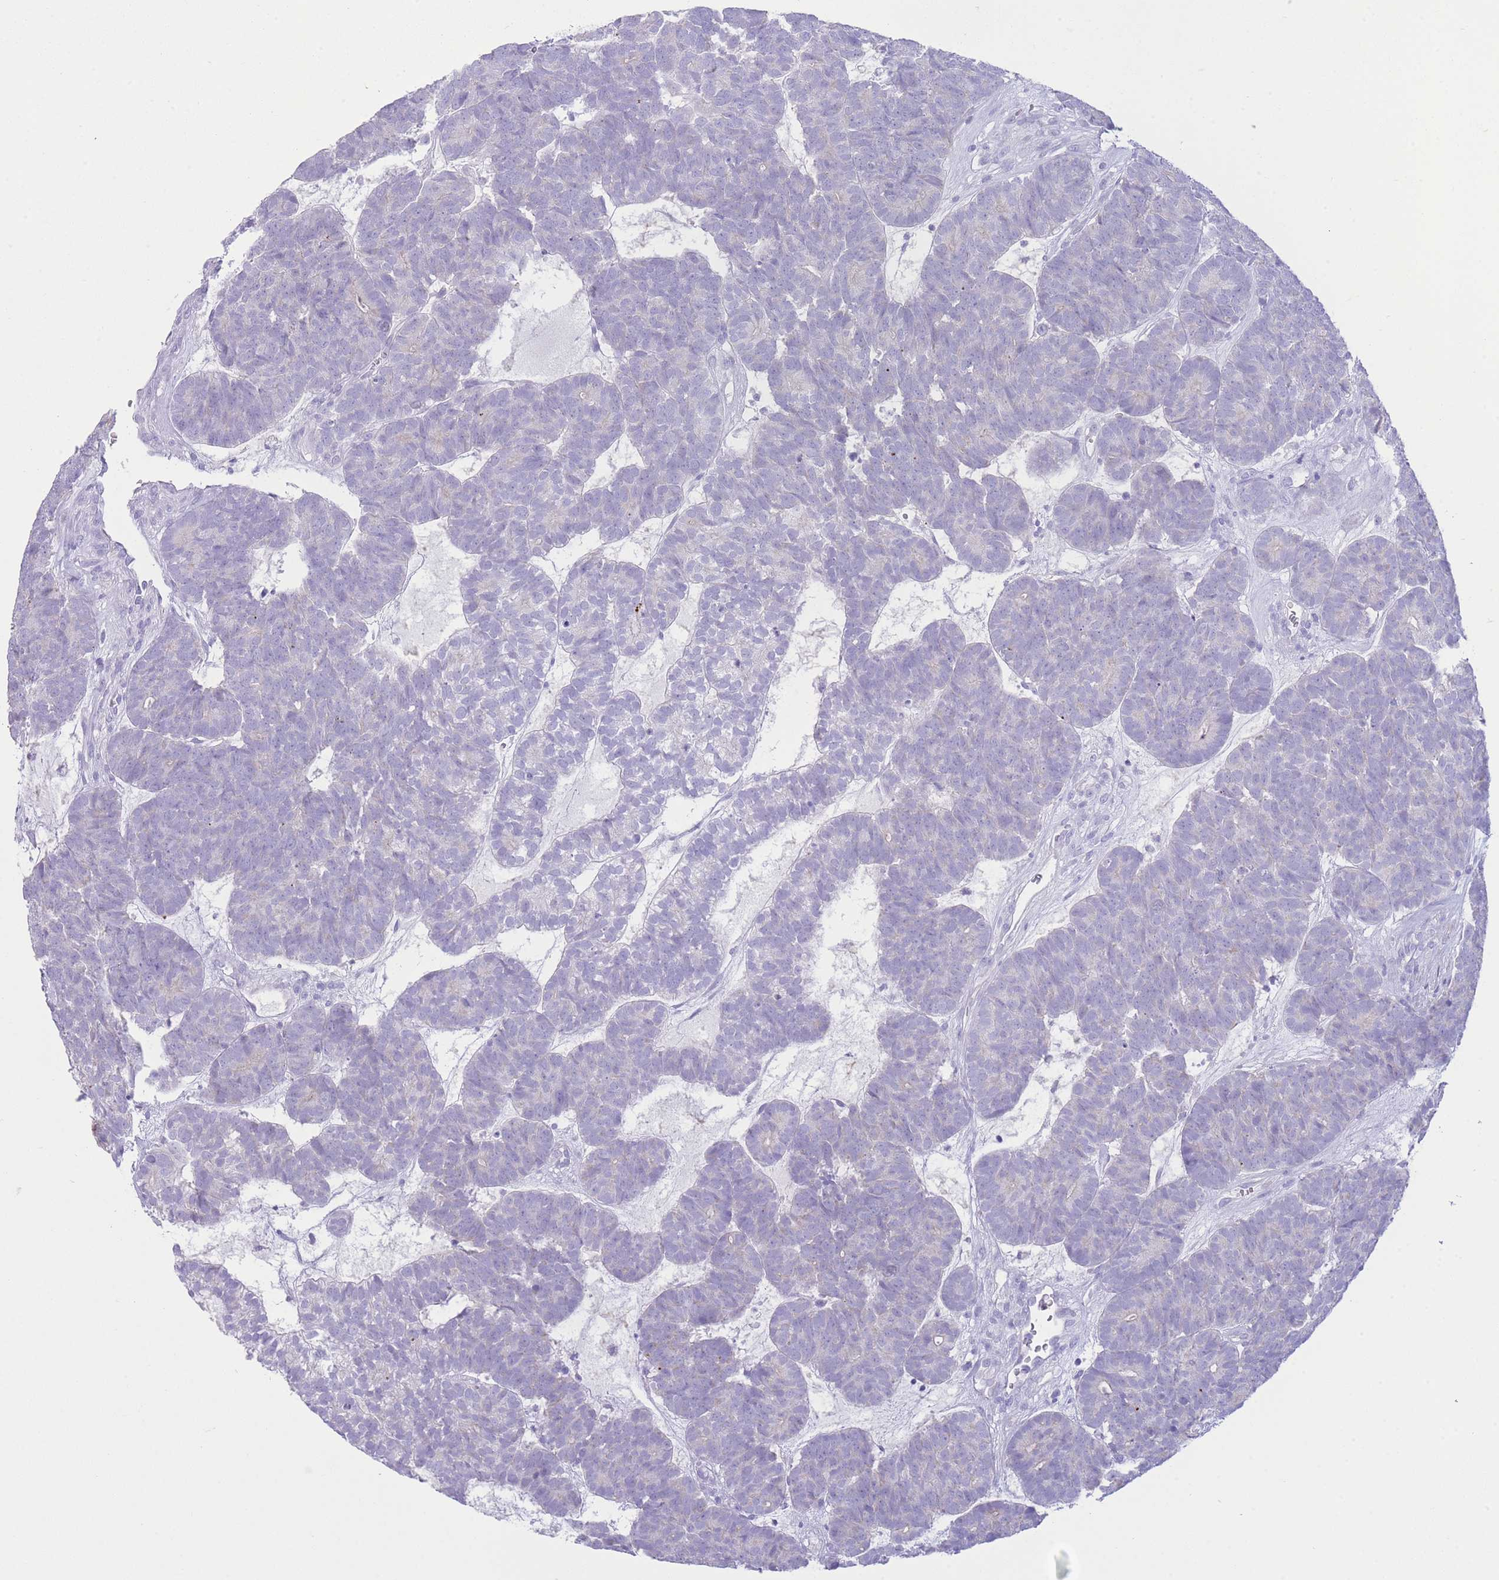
{"staining": {"intensity": "negative", "quantity": "none", "location": "none"}, "tissue": "head and neck cancer", "cell_type": "Tumor cells", "image_type": "cancer", "snomed": [{"axis": "morphology", "description": "Adenocarcinoma, NOS"}, {"axis": "topography", "description": "Head-Neck"}], "caption": "DAB immunohistochemical staining of human head and neck cancer (adenocarcinoma) reveals no significant expression in tumor cells.", "gene": "VWA8", "patient": {"sex": "female", "age": 81}}